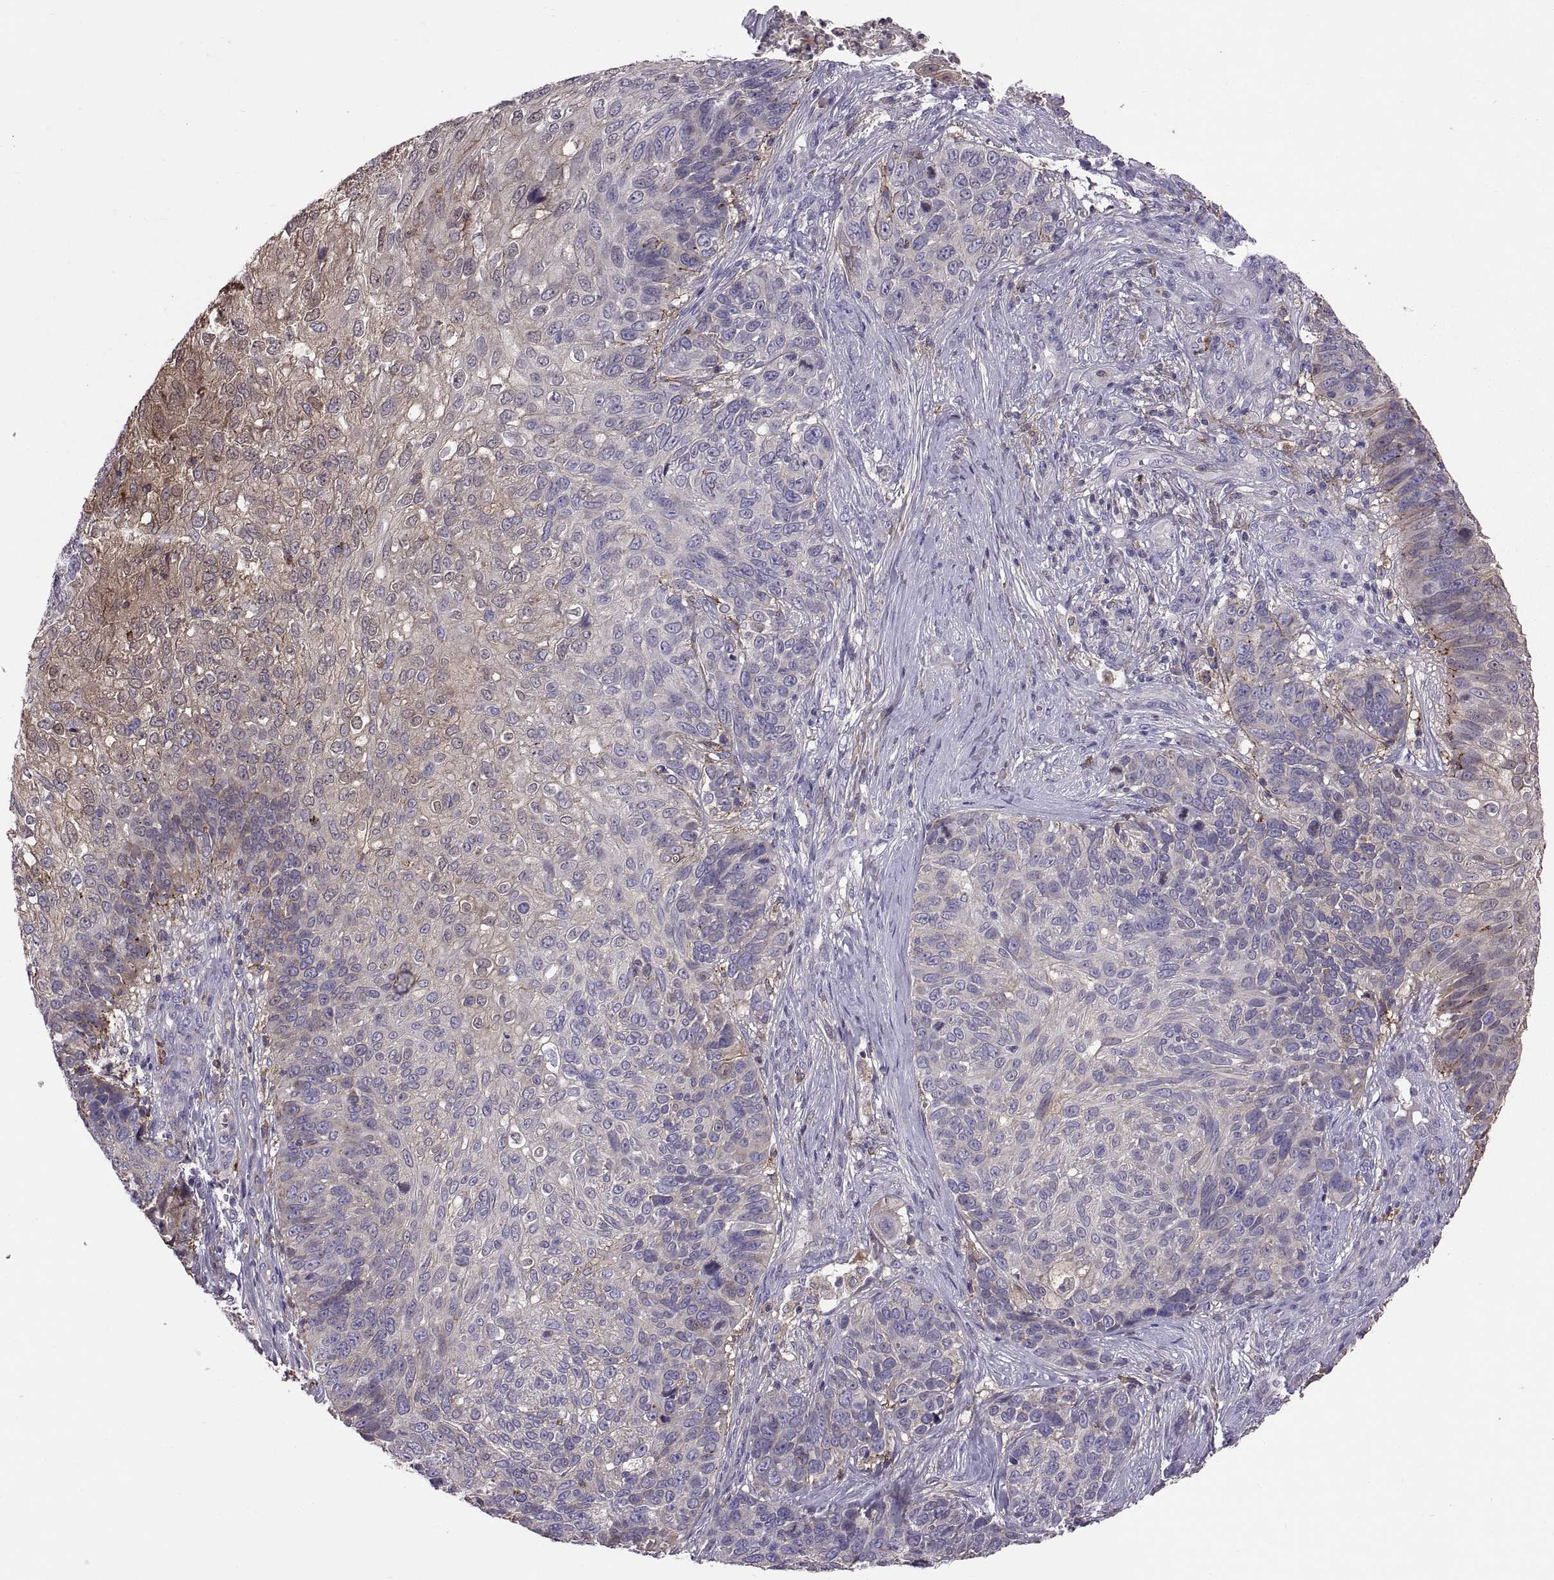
{"staining": {"intensity": "moderate", "quantity": "<25%", "location": "cytoplasmic/membranous"}, "tissue": "skin cancer", "cell_type": "Tumor cells", "image_type": "cancer", "snomed": [{"axis": "morphology", "description": "Squamous cell carcinoma, NOS"}, {"axis": "topography", "description": "Skin"}], "caption": "Immunohistochemical staining of human squamous cell carcinoma (skin) exhibits low levels of moderate cytoplasmic/membranous protein positivity in about <25% of tumor cells.", "gene": "EMILIN2", "patient": {"sex": "male", "age": 92}}